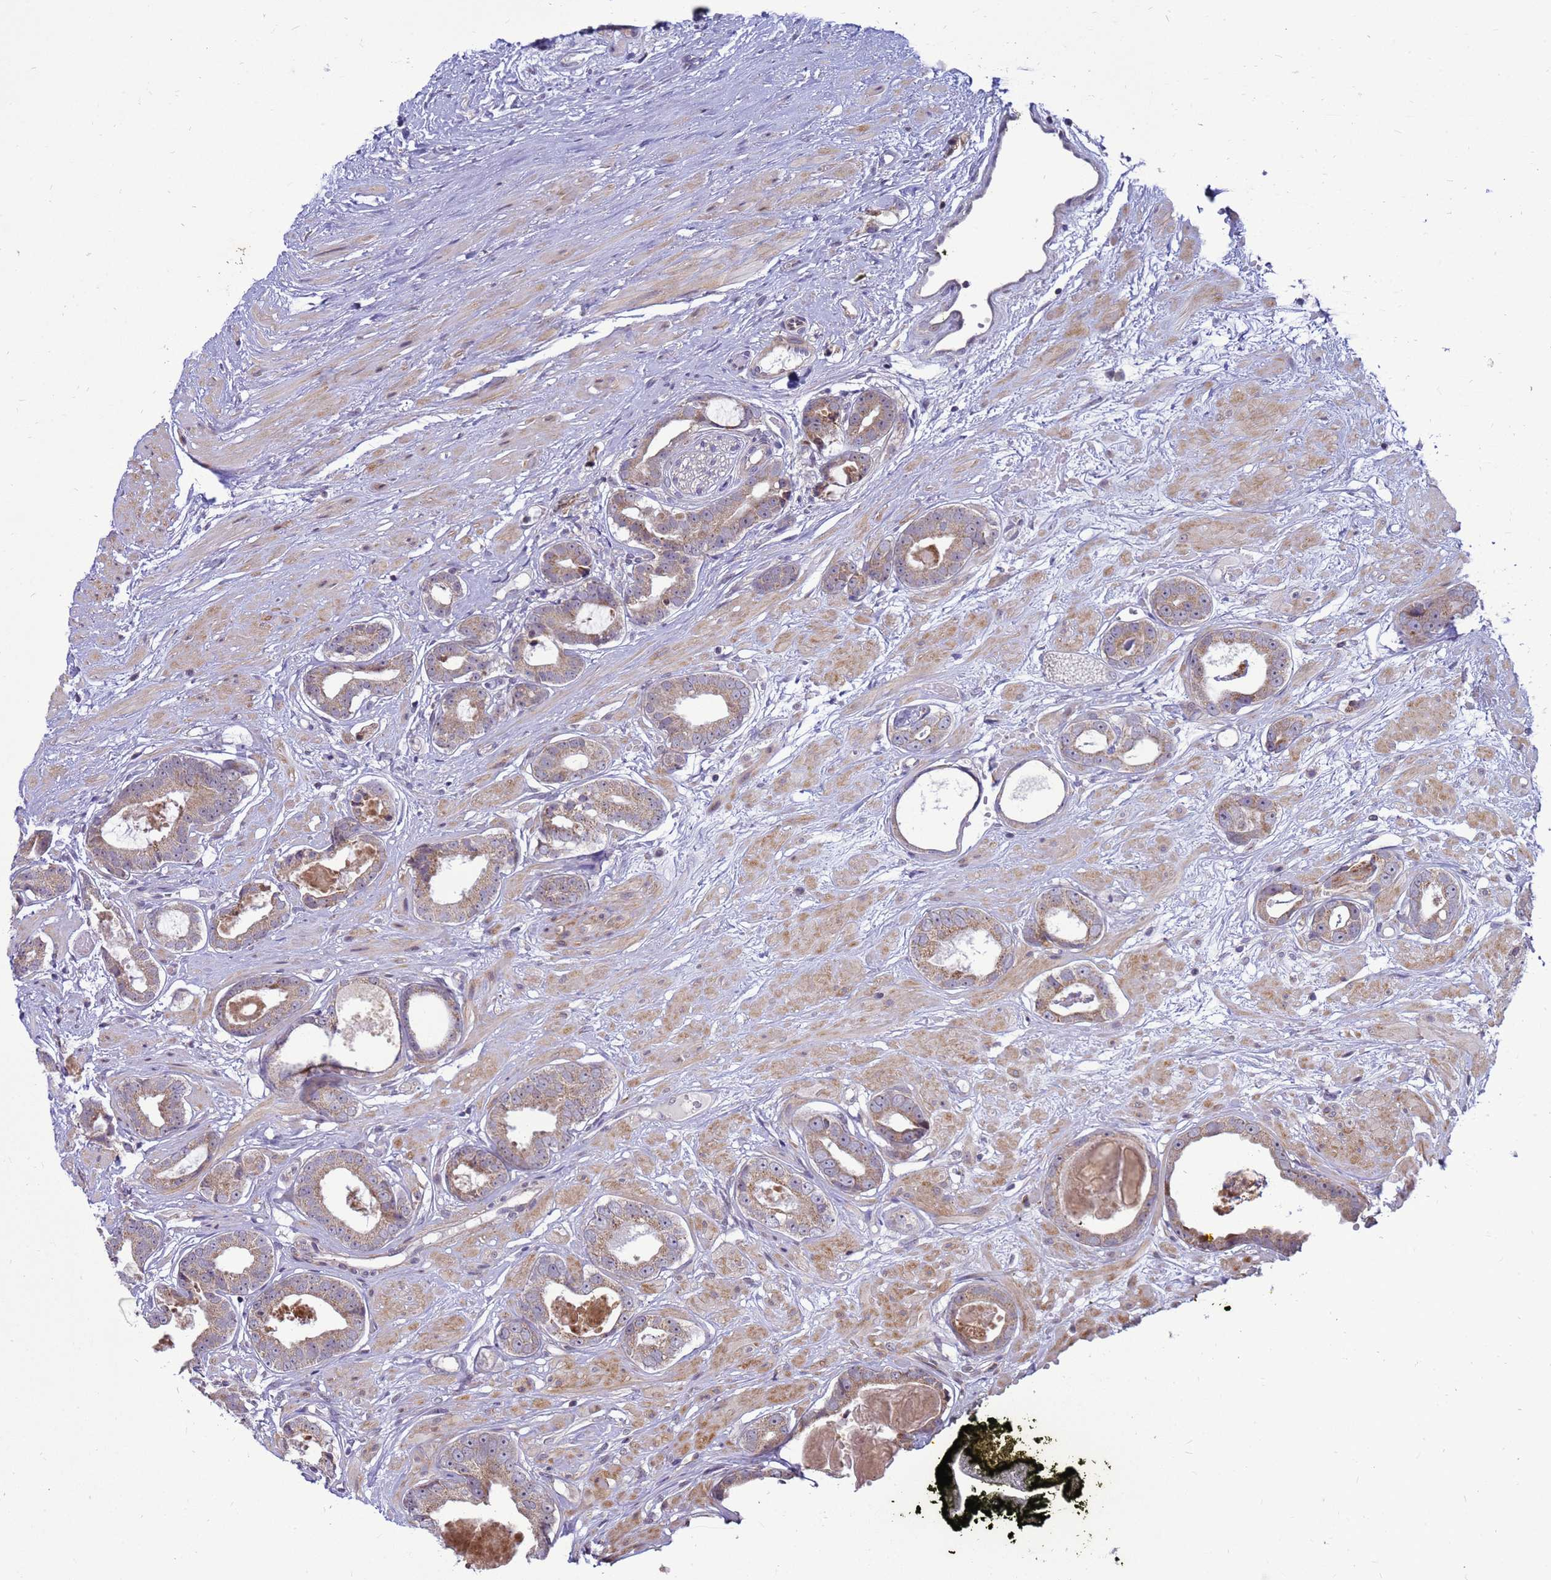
{"staining": {"intensity": "moderate", "quantity": ">75%", "location": "cytoplasmic/membranous"}, "tissue": "prostate cancer", "cell_type": "Tumor cells", "image_type": "cancer", "snomed": [{"axis": "morphology", "description": "Adenocarcinoma, Low grade"}, {"axis": "topography", "description": "Prostate"}], "caption": "Prostate cancer stained with a protein marker exhibits moderate staining in tumor cells.", "gene": "C12orf43", "patient": {"sex": "male", "age": 64}}